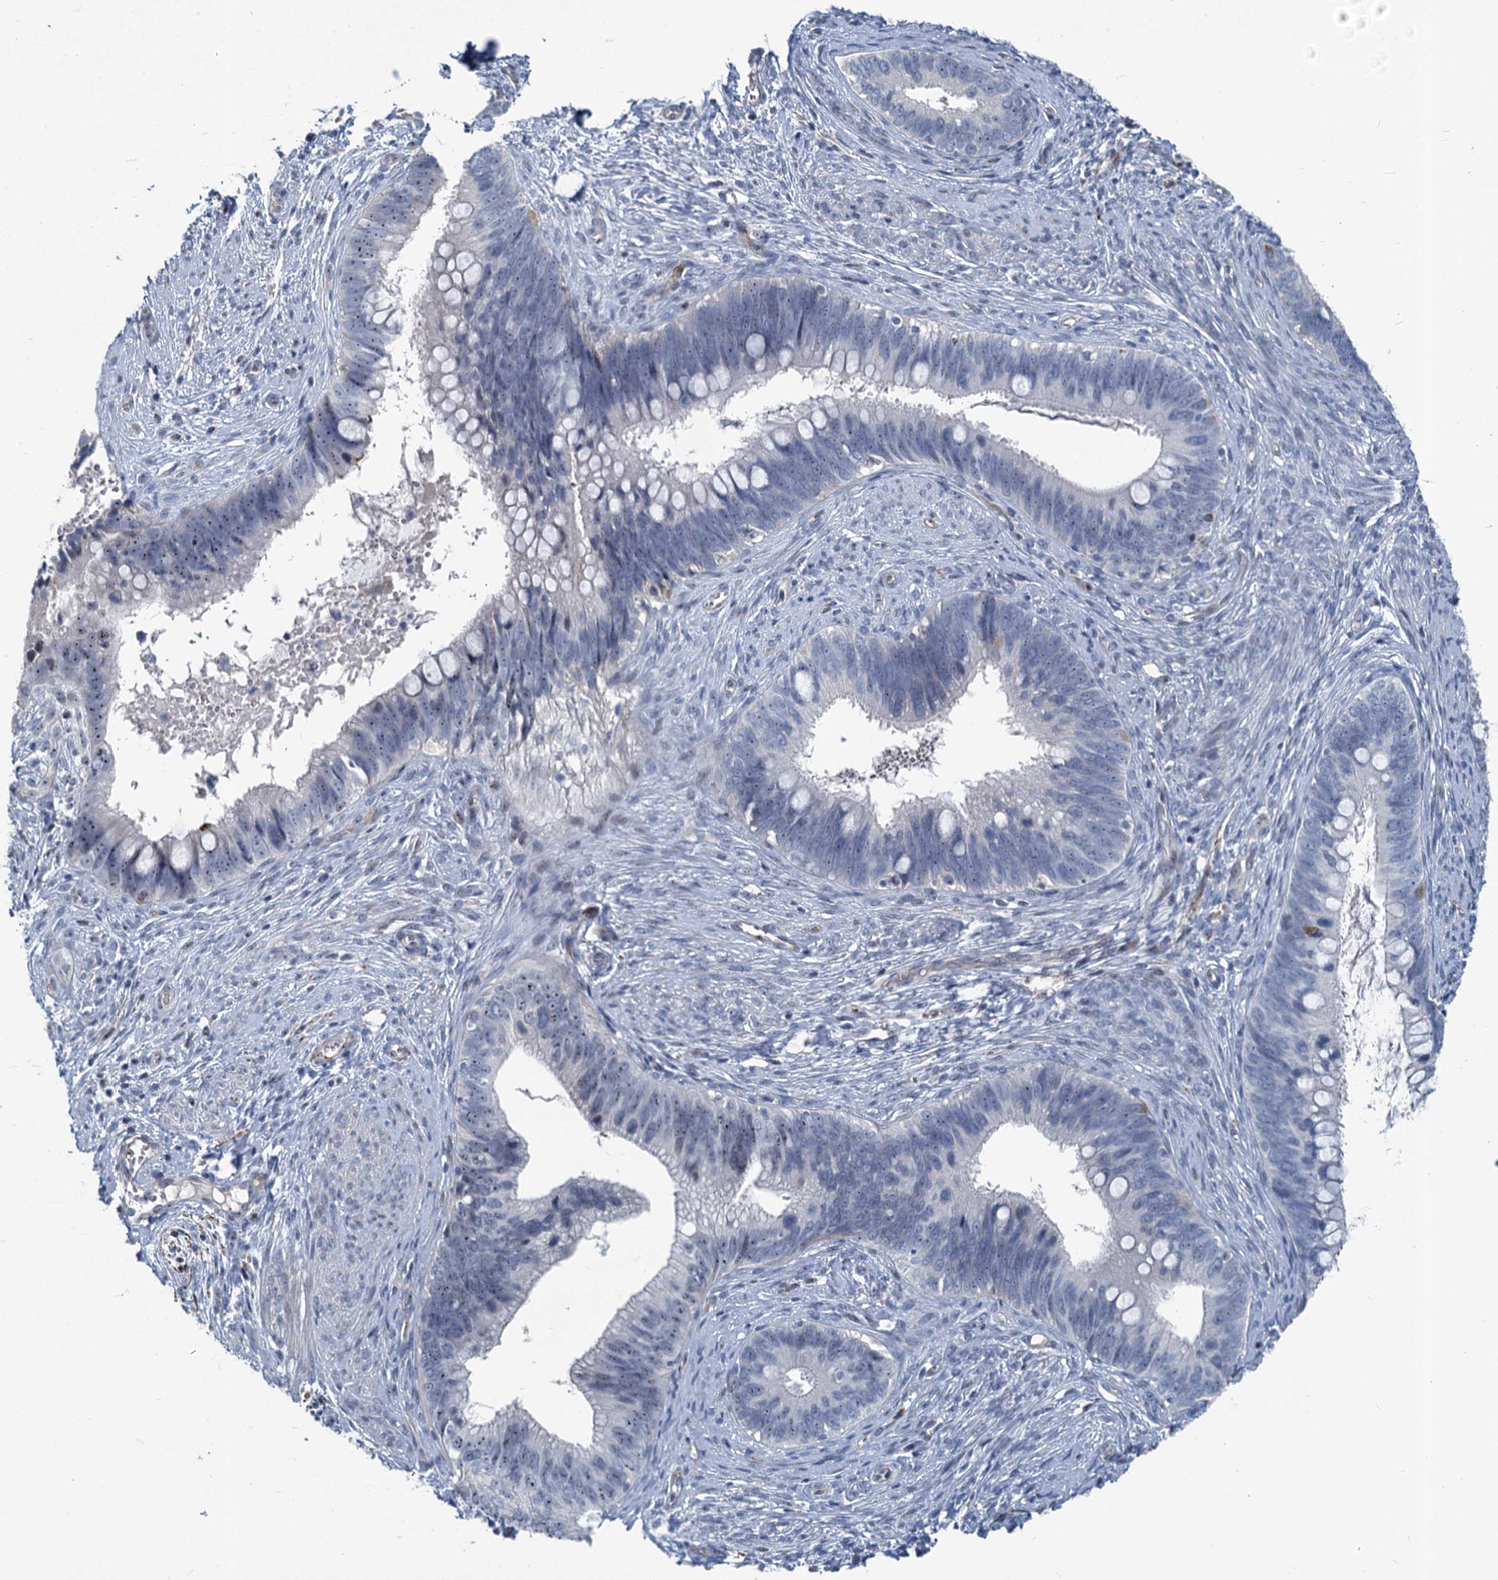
{"staining": {"intensity": "moderate", "quantity": "<25%", "location": "nuclear"}, "tissue": "cervical cancer", "cell_type": "Tumor cells", "image_type": "cancer", "snomed": [{"axis": "morphology", "description": "Adenocarcinoma, NOS"}, {"axis": "topography", "description": "Cervix"}], "caption": "Cervical cancer (adenocarcinoma) stained with a protein marker demonstrates moderate staining in tumor cells.", "gene": "ASXL3", "patient": {"sex": "female", "age": 42}}